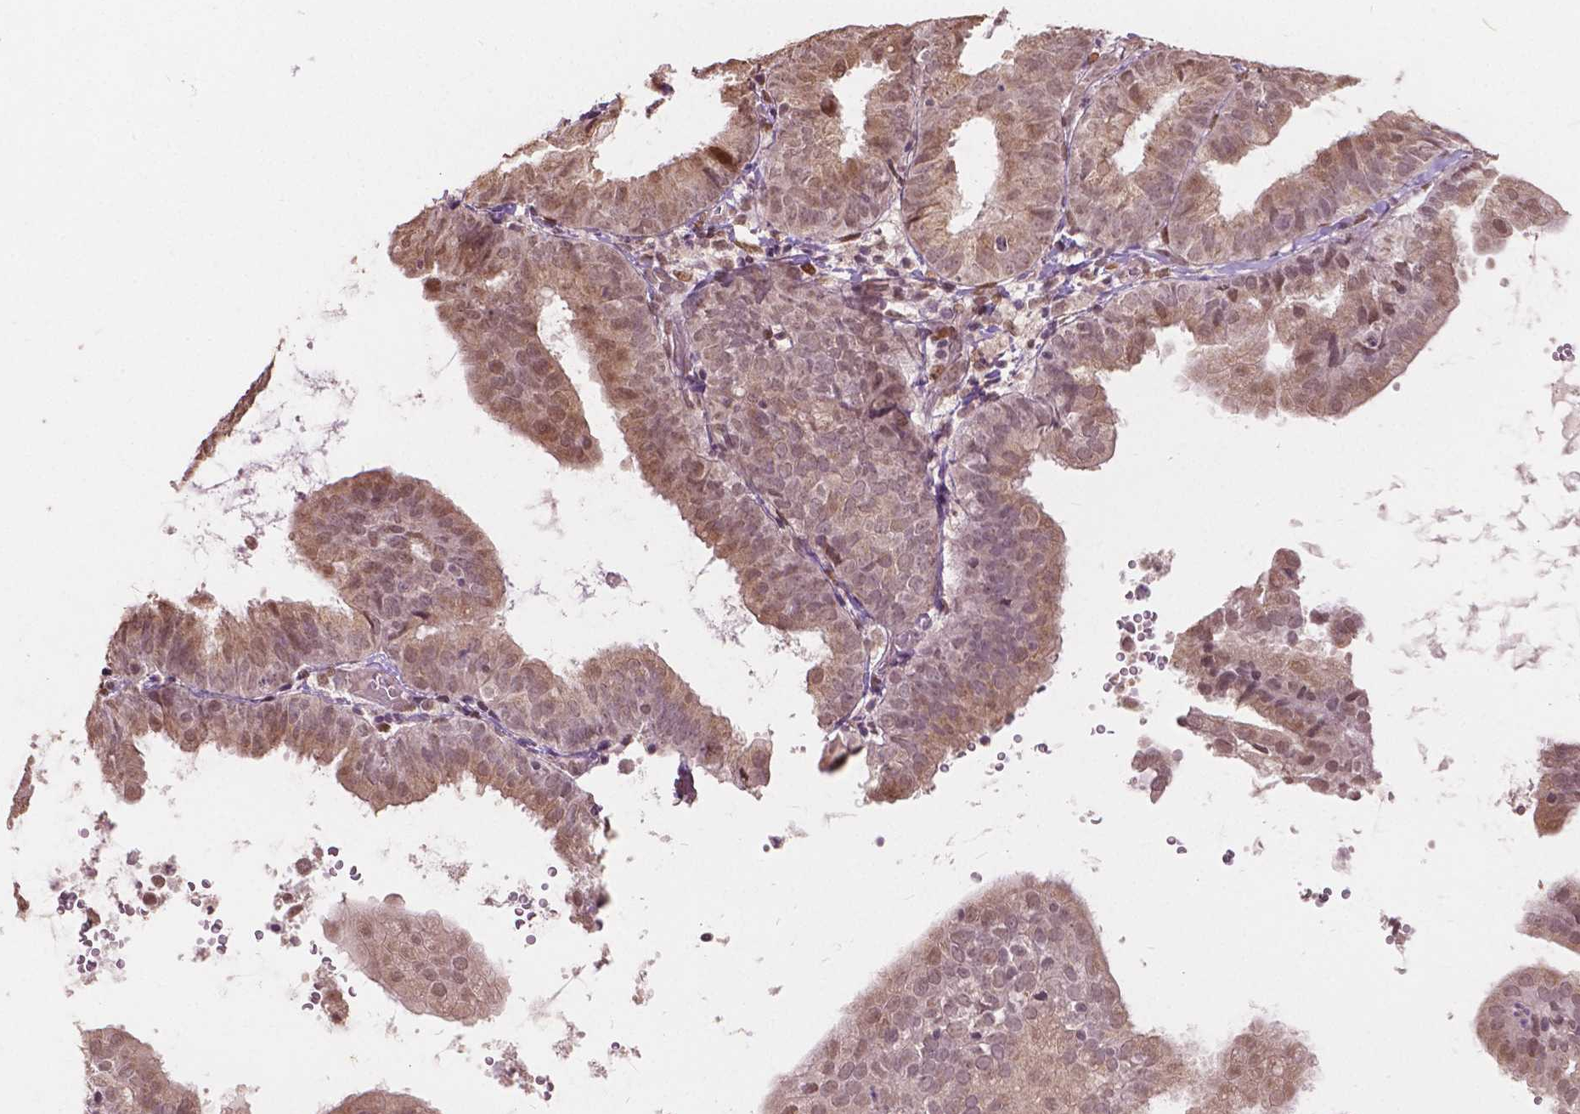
{"staining": {"intensity": "moderate", "quantity": ">75%", "location": "nuclear"}, "tissue": "endometrial cancer", "cell_type": "Tumor cells", "image_type": "cancer", "snomed": [{"axis": "morphology", "description": "Adenocarcinoma, NOS"}, {"axis": "topography", "description": "Endometrium"}], "caption": "A medium amount of moderate nuclear expression is identified in approximately >75% of tumor cells in endometrial cancer (adenocarcinoma) tissue.", "gene": "HOXA10", "patient": {"sex": "female", "age": 80}}